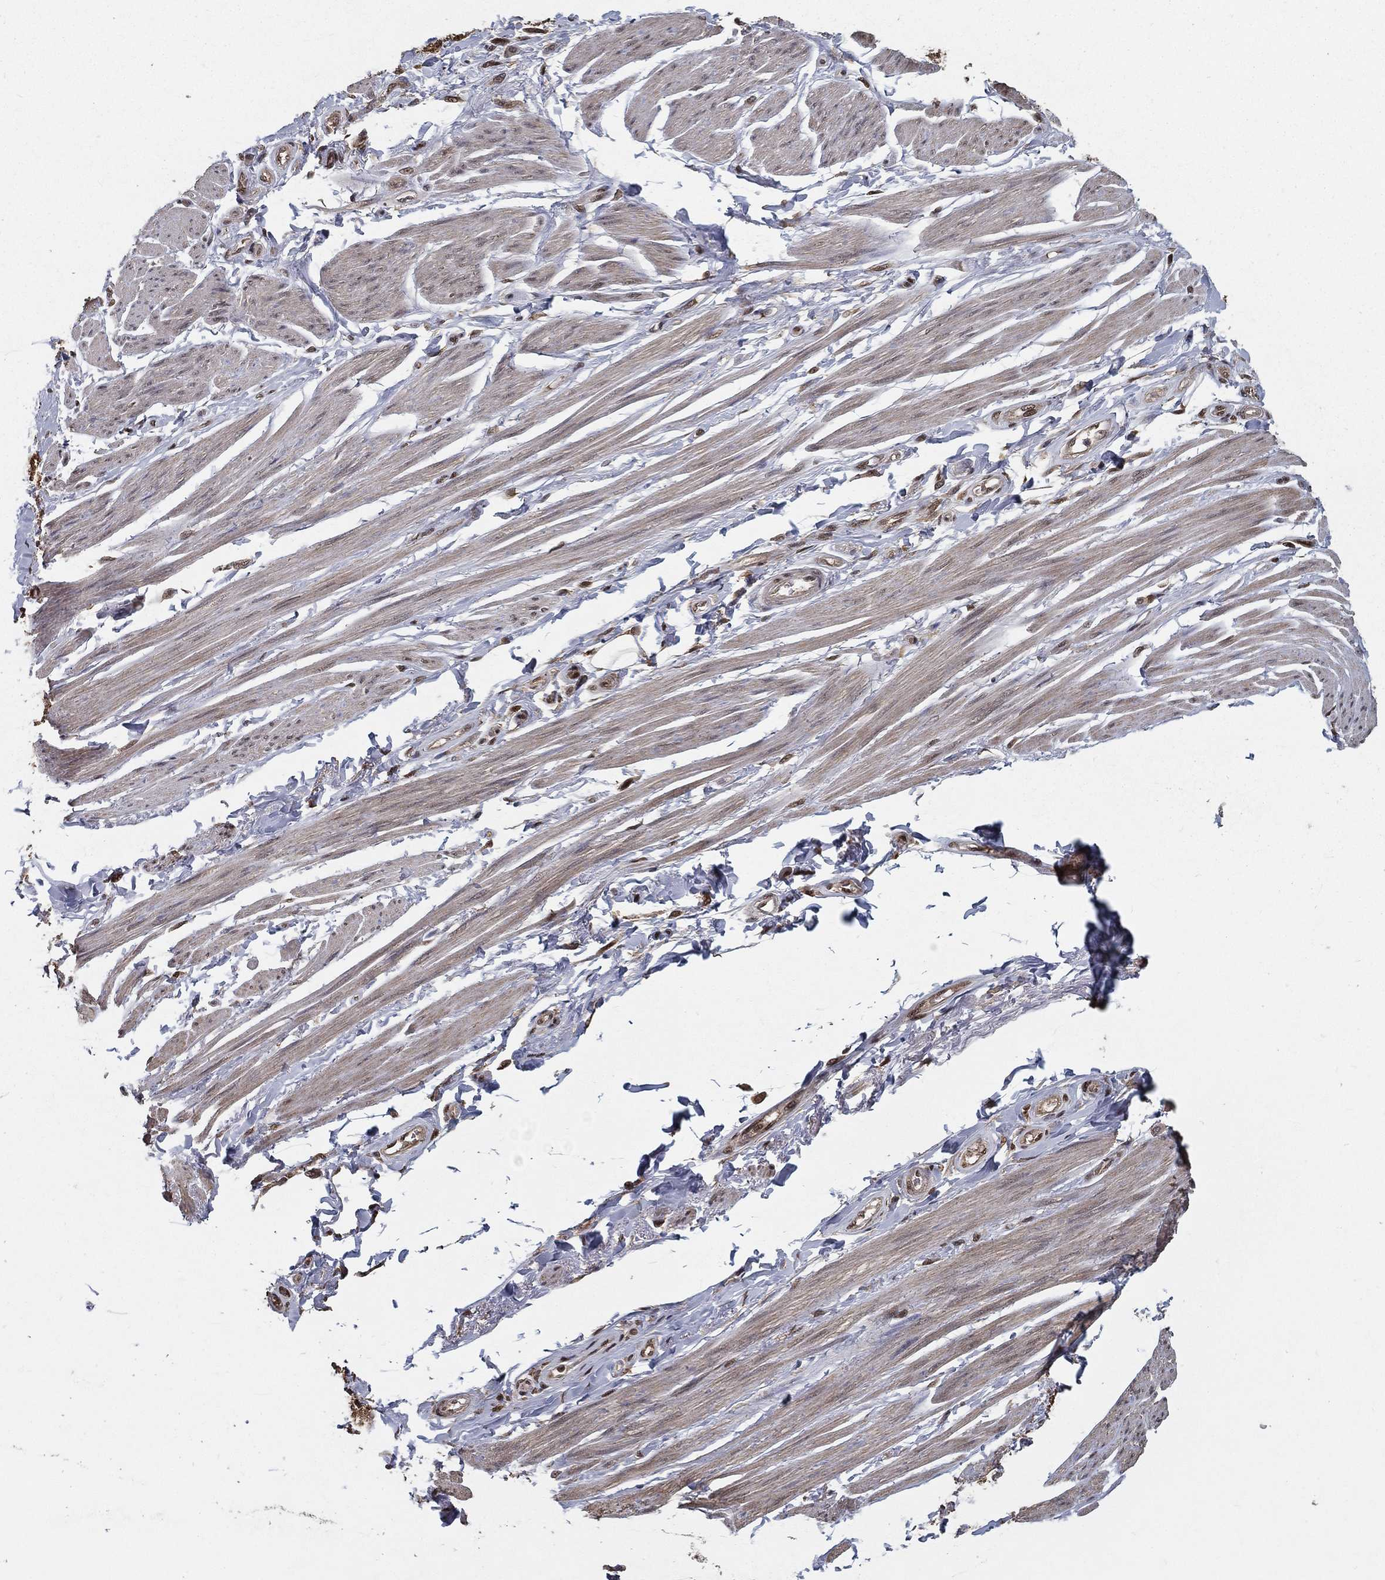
{"staining": {"intensity": "moderate", "quantity": "<25%", "location": "nuclear"}, "tissue": "soft tissue", "cell_type": "Fibroblasts", "image_type": "normal", "snomed": [{"axis": "morphology", "description": "Normal tissue, NOS"}, {"axis": "topography", "description": "Skeletal muscle"}, {"axis": "topography", "description": "Anal"}, {"axis": "topography", "description": "Peripheral nerve tissue"}], "caption": "Benign soft tissue exhibits moderate nuclear staining in approximately <25% of fibroblasts.", "gene": "CARM1", "patient": {"sex": "male", "age": 53}}